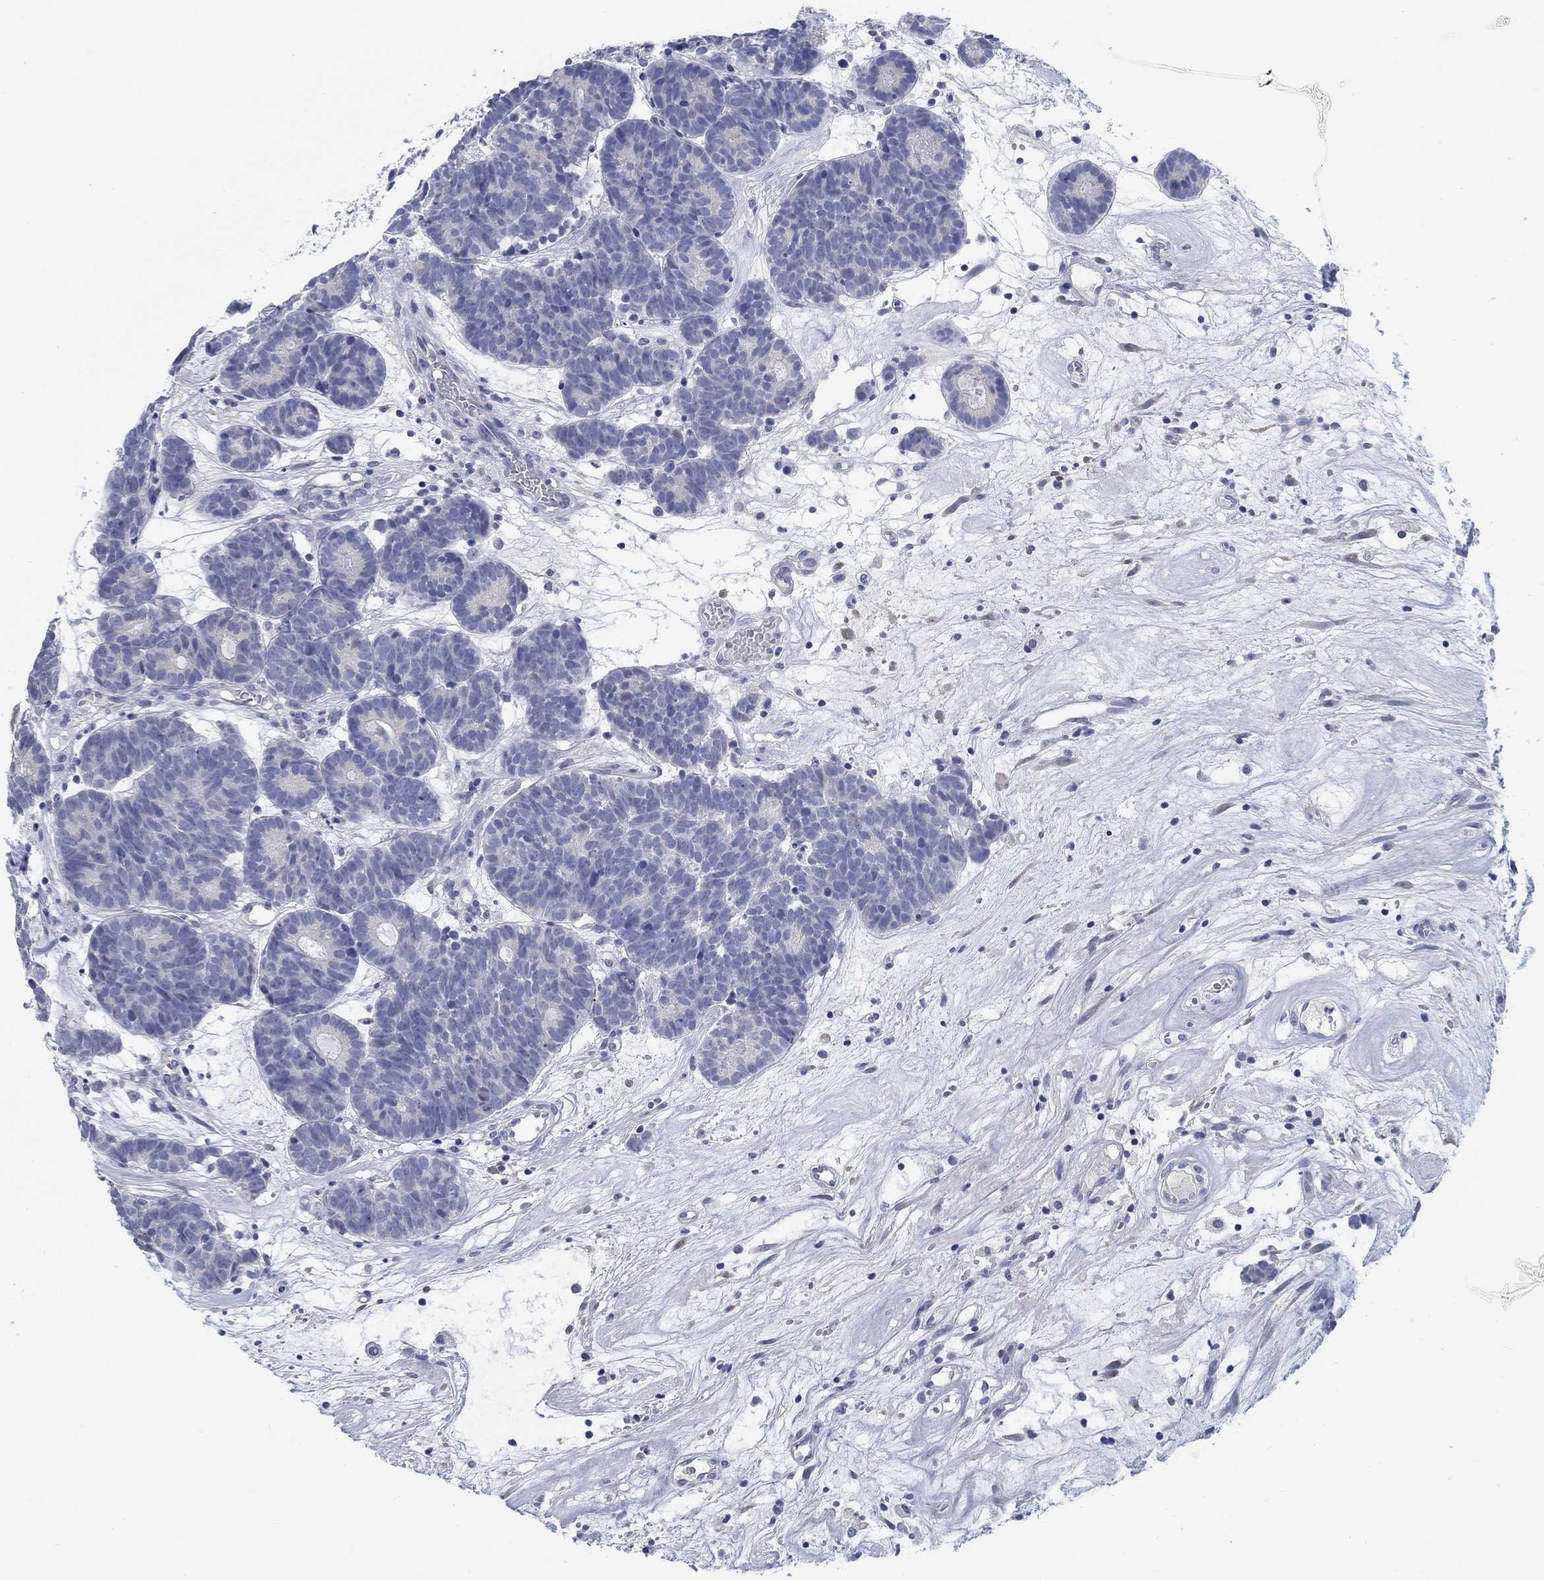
{"staining": {"intensity": "negative", "quantity": "none", "location": "none"}, "tissue": "head and neck cancer", "cell_type": "Tumor cells", "image_type": "cancer", "snomed": [{"axis": "morphology", "description": "Adenocarcinoma, NOS"}, {"axis": "topography", "description": "Head-Neck"}], "caption": "Tumor cells show no significant expression in head and neck cancer.", "gene": "TEKT4", "patient": {"sex": "female", "age": 81}}